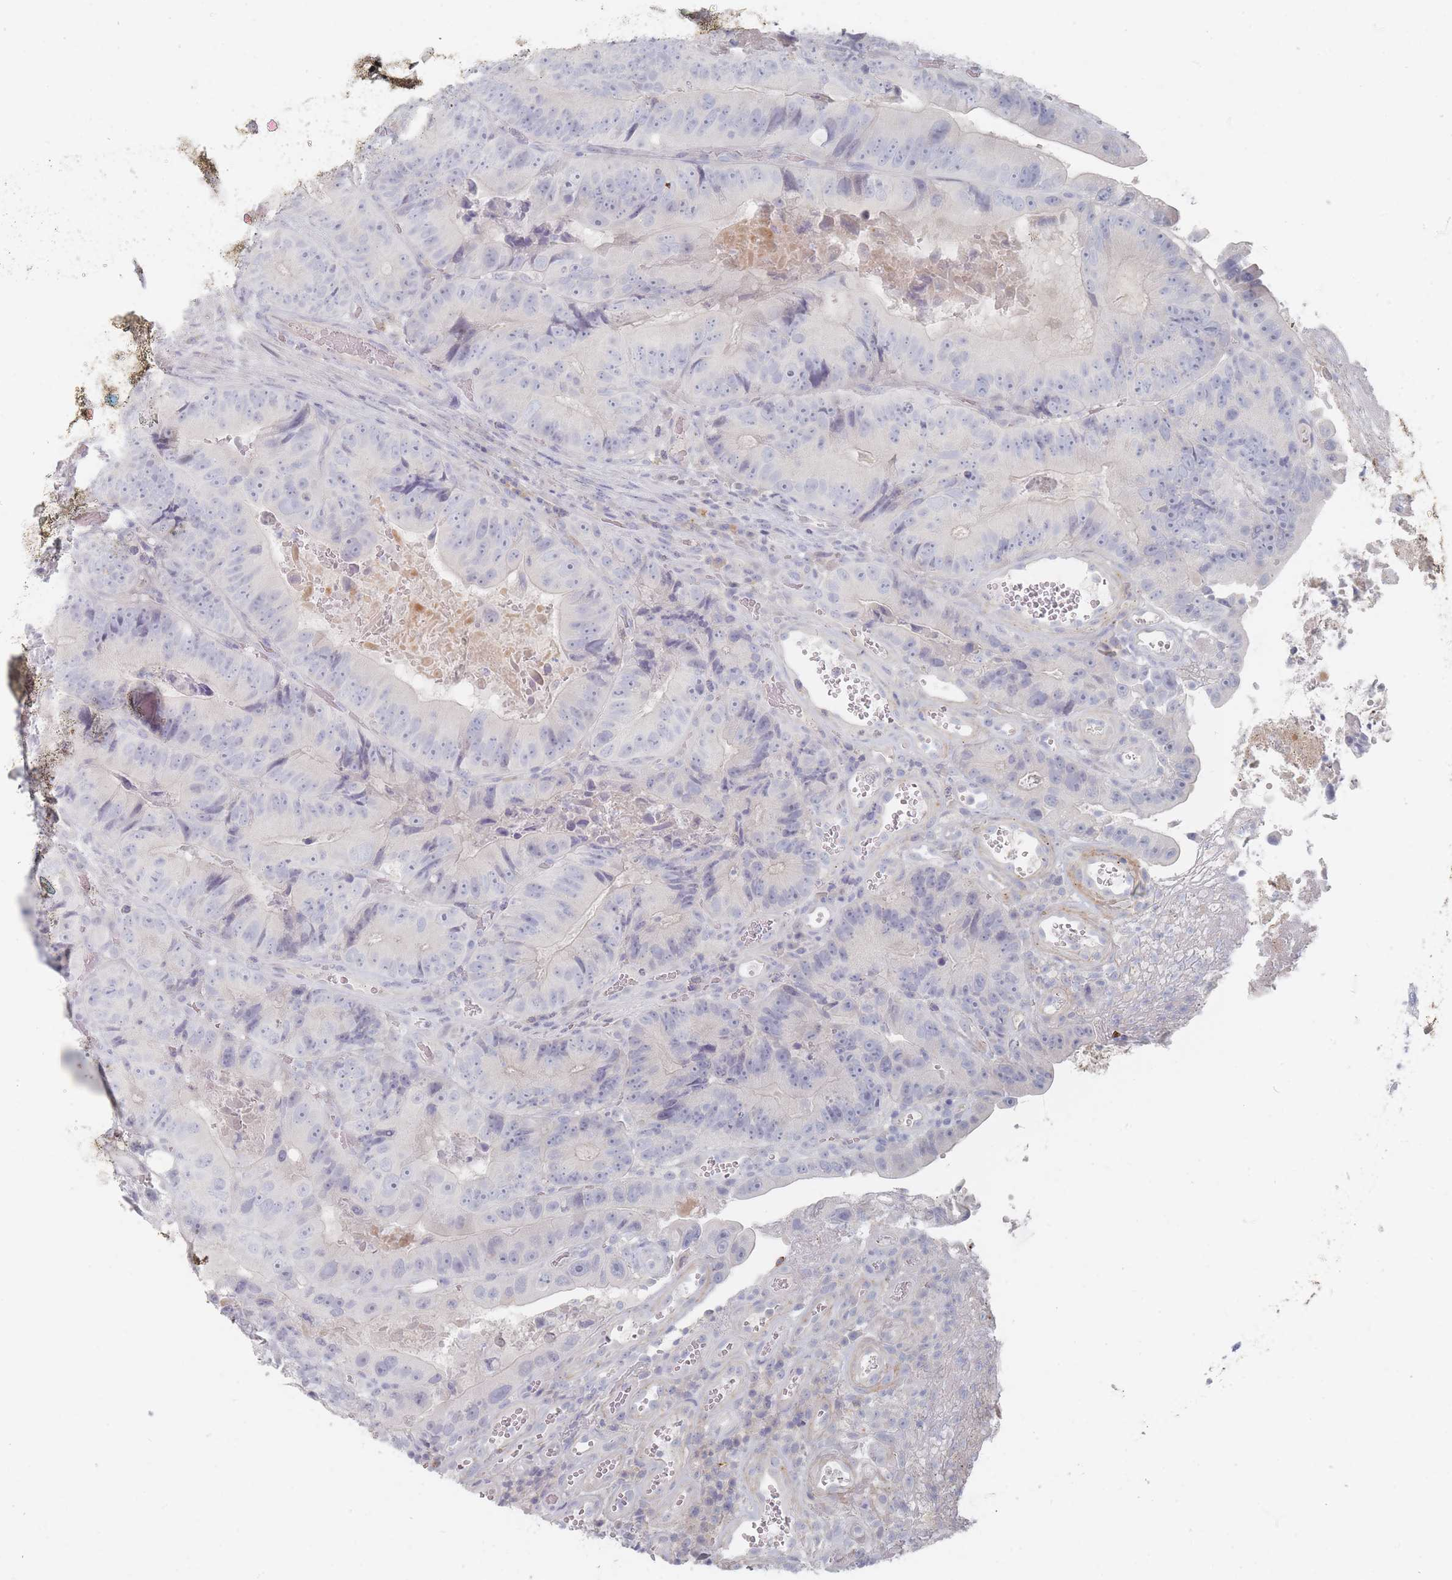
{"staining": {"intensity": "negative", "quantity": "none", "location": "none"}, "tissue": "colorectal cancer", "cell_type": "Tumor cells", "image_type": "cancer", "snomed": [{"axis": "morphology", "description": "Adenocarcinoma, NOS"}, {"axis": "topography", "description": "Colon"}], "caption": "IHC image of colorectal adenocarcinoma stained for a protein (brown), which exhibits no staining in tumor cells.", "gene": "CD37", "patient": {"sex": "female", "age": 86}}